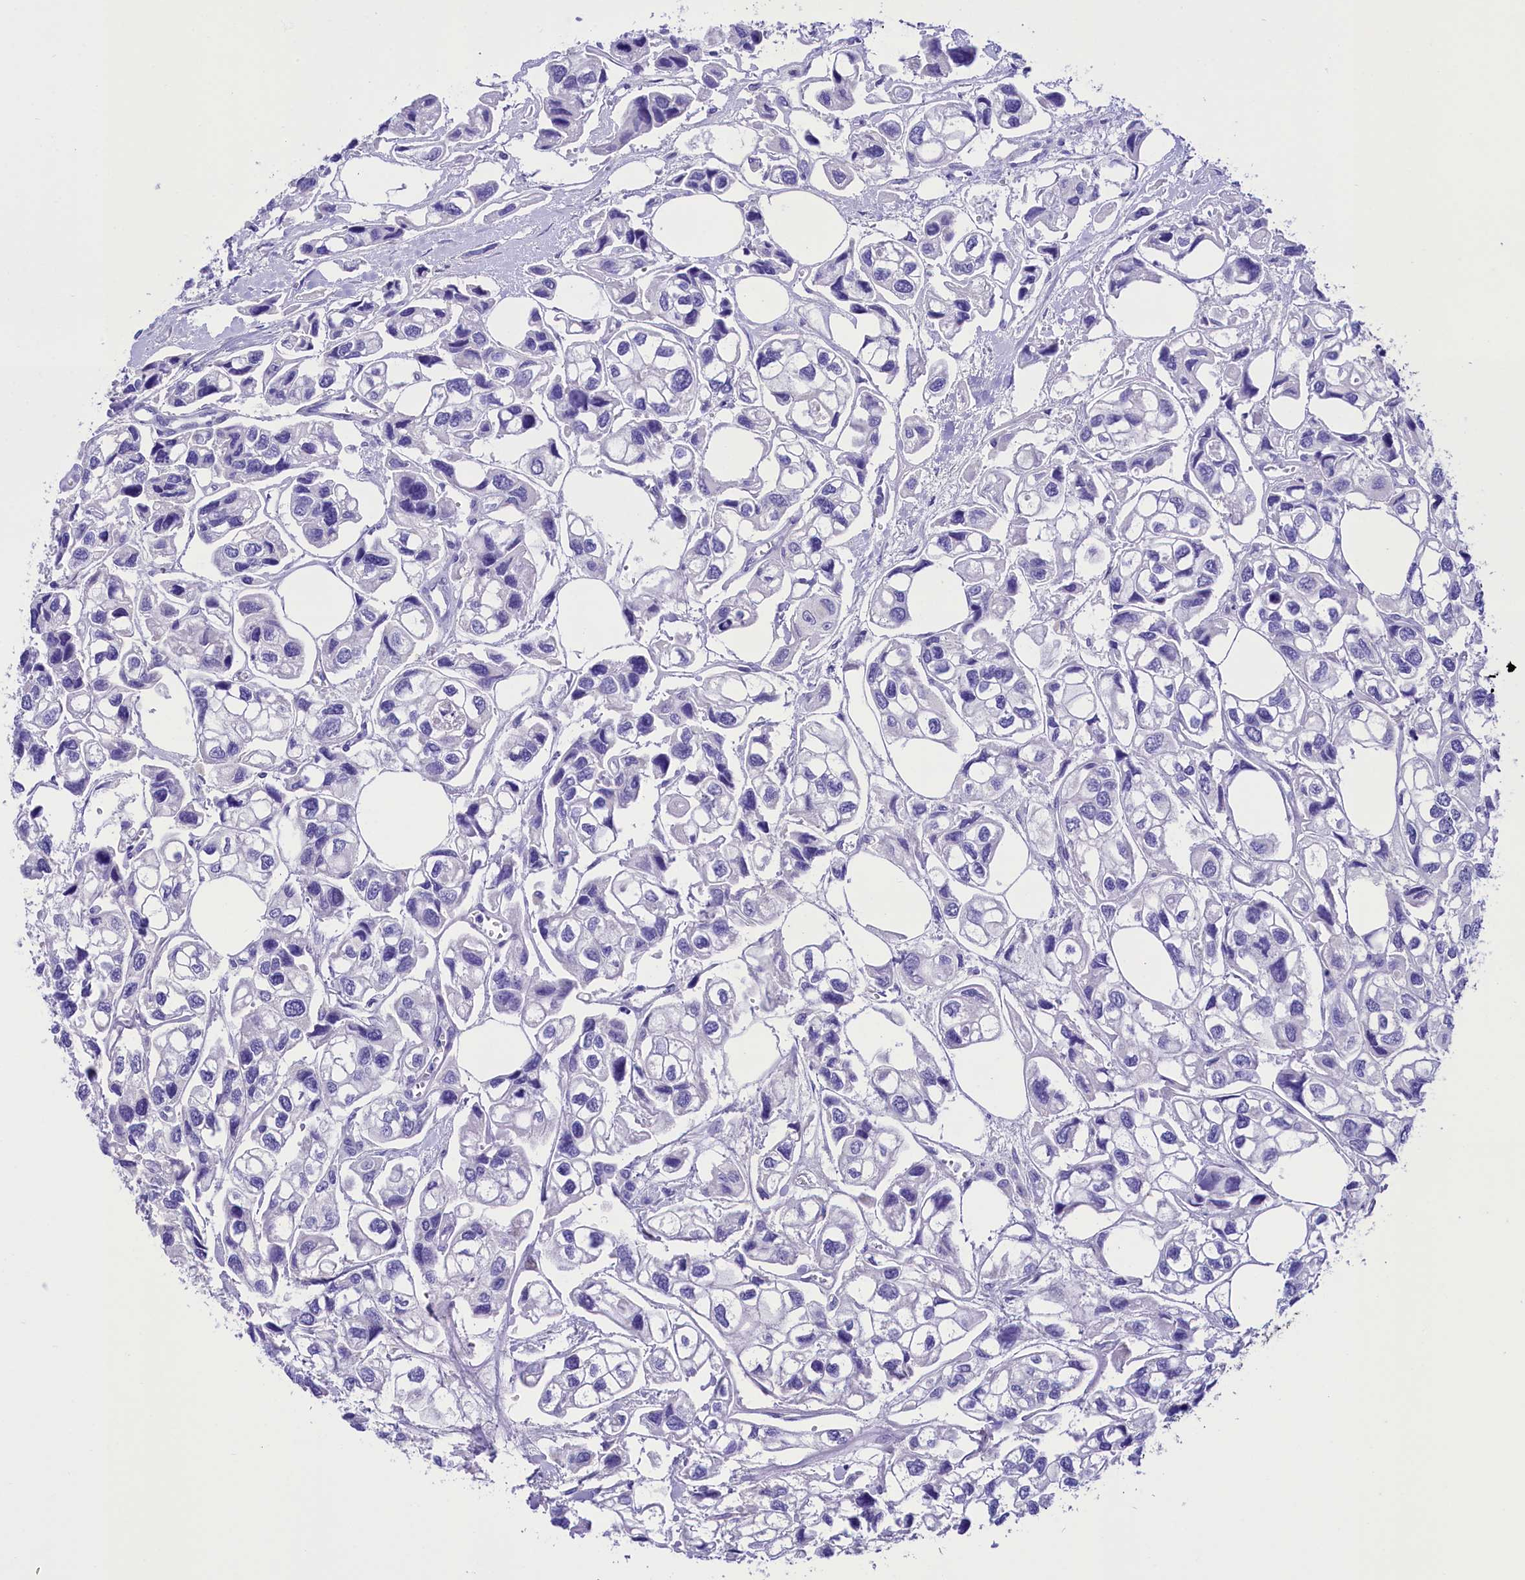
{"staining": {"intensity": "negative", "quantity": "none", "location": "none"}, "tissue": "urothelial cancer", "cell_type": "Tumor cells", "image_type": "cancer", "snomed": [{"axis": "morphology", "description": "Urothelial carcinoma, High grade"}, {"axis": "topography", "description": "Urinary bladder"}], "caption": "This is an immunohistochemistry (IHC) image of human urothelial cancer. There is no expression in tumor cells.", "gene": "TTC36", "patient": {"sex": "male", "age": 67}}